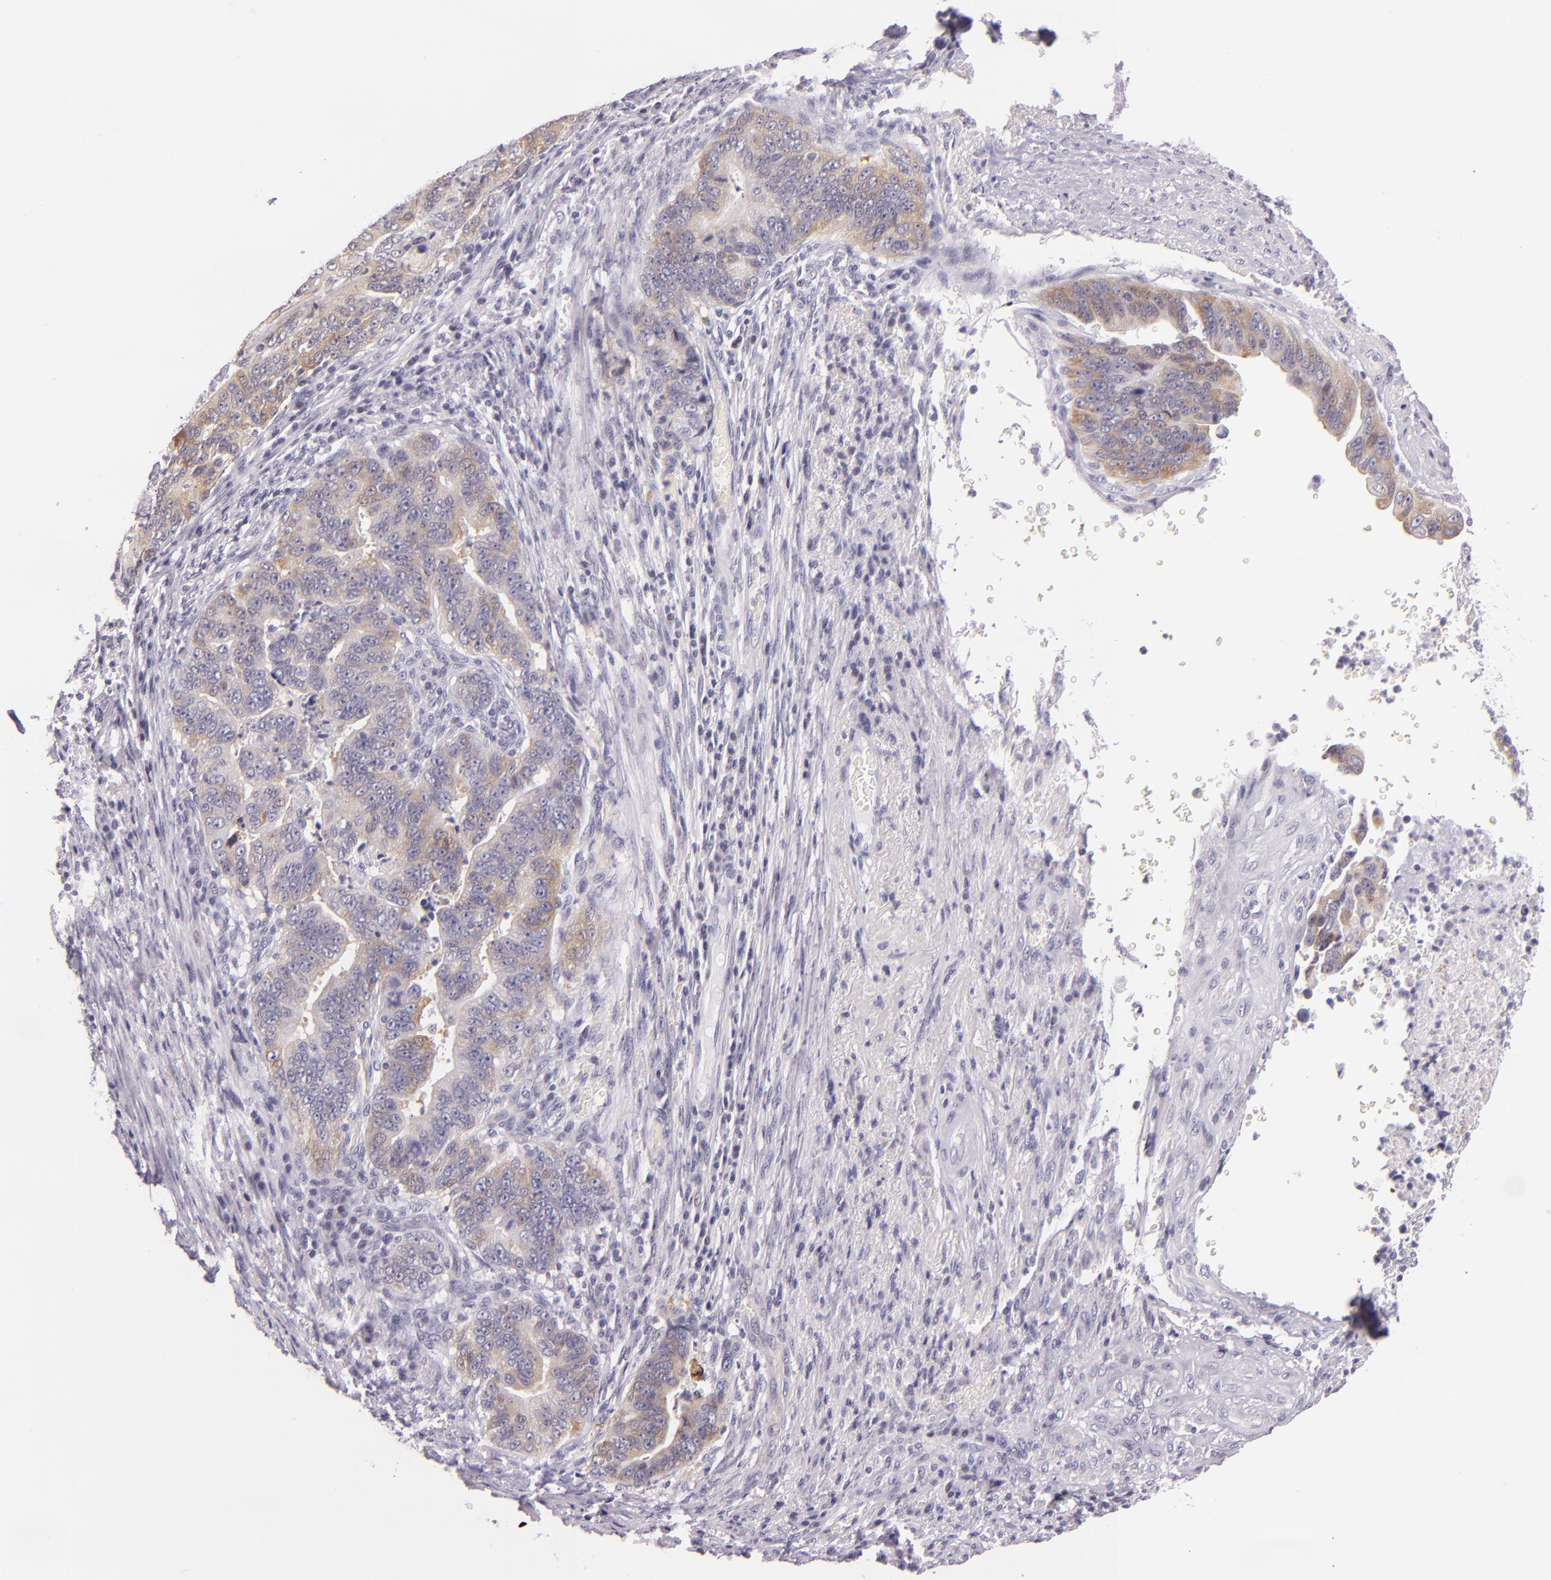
{"staining": {"intensity": "weak", "quantity": "25%-75%", "location": "cytoplasmic/membranous"}, "tissue": "stomach cancer", "cell_type": "Tumor cells", "image_type": "cancer", "snomed": [{"axis": "morphology", "description": "Adenocarcinoma, NOS"}, {"axis": "topography", "description": "Stomach, upper"}], "caption": "Human stomach cancer (adenocarcinoma) stained with a protein marker reveals weak staining in tumor cells.", "gene": "HSP90AA1", "patient": {"sex": "female", "age": 50}}